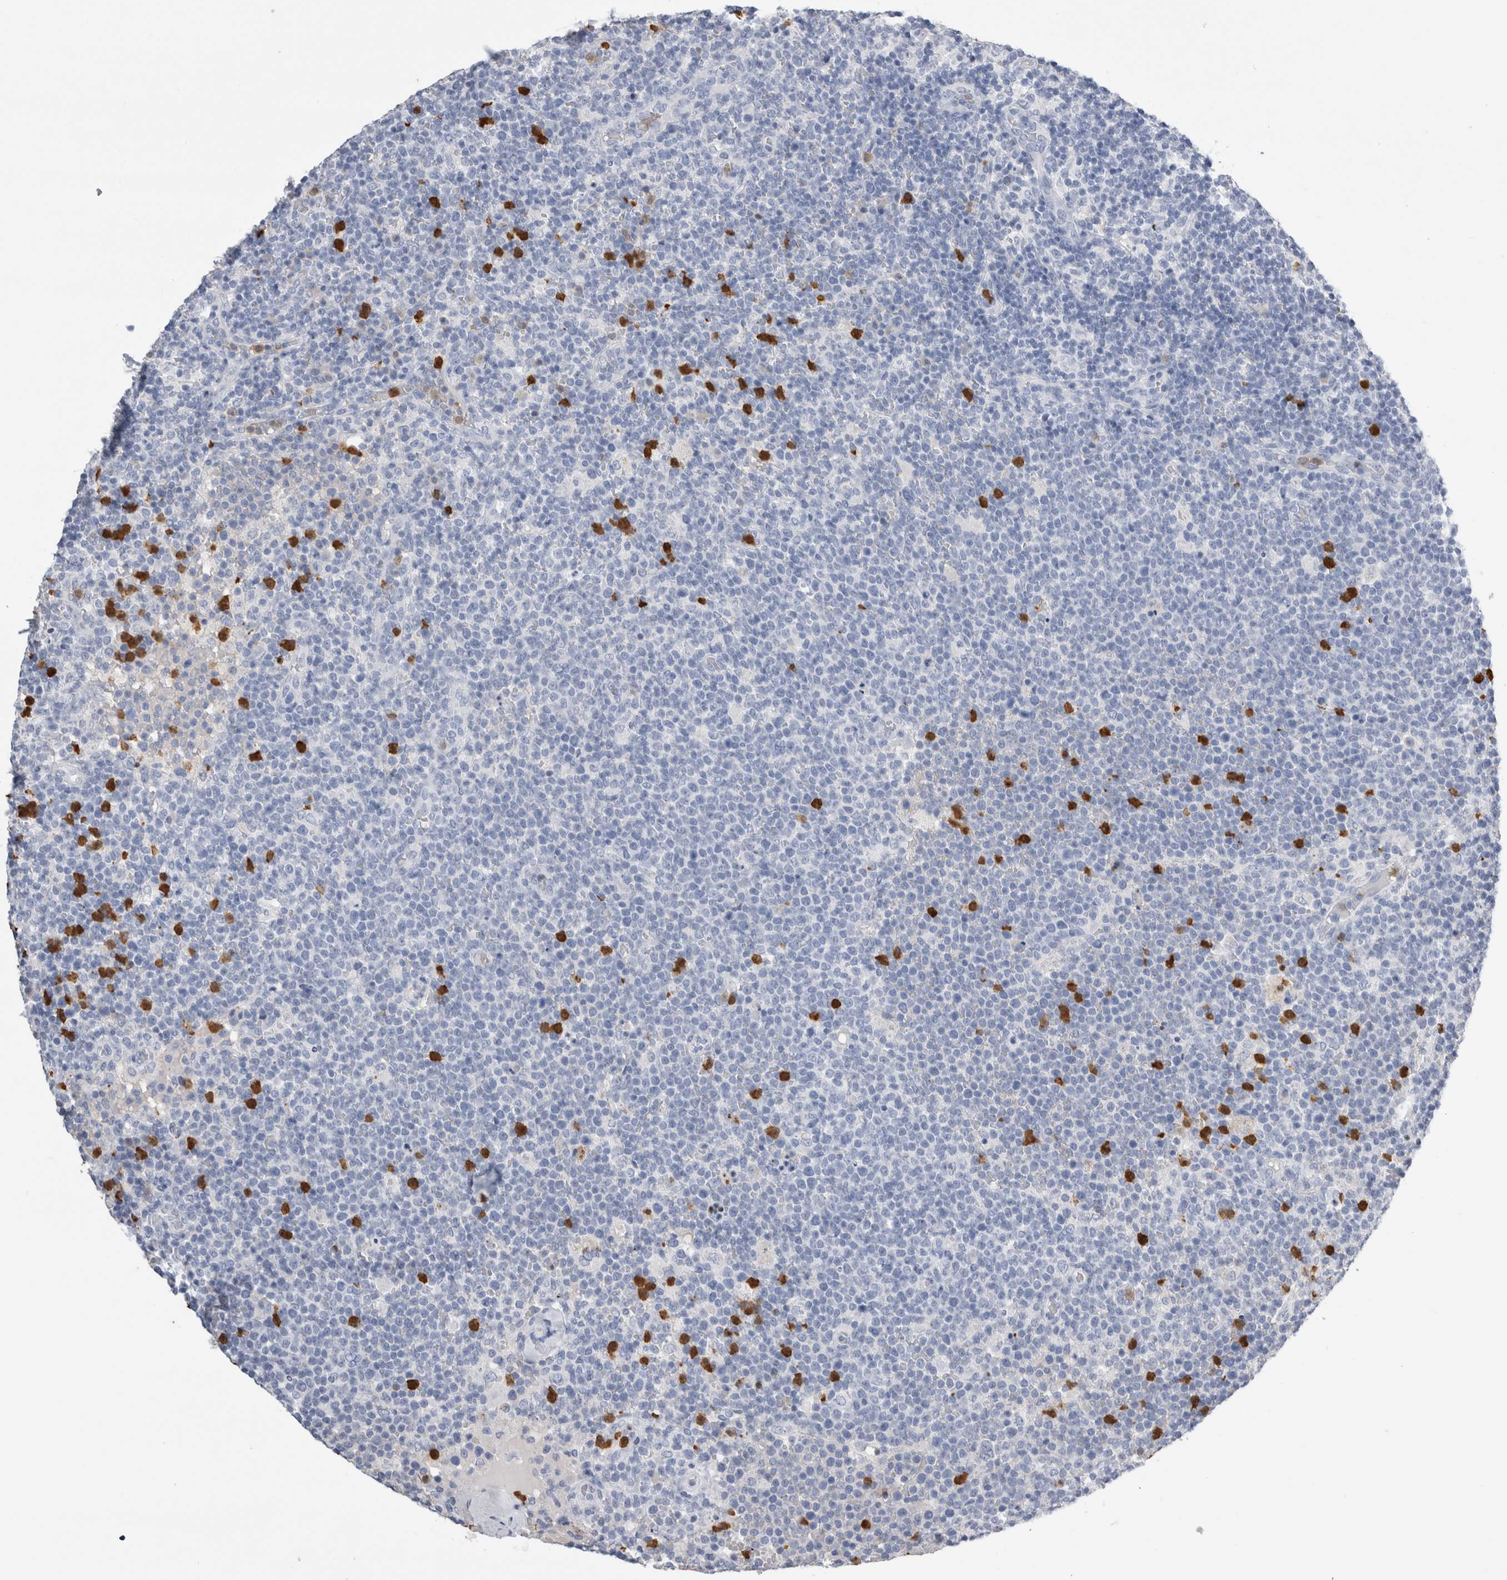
{"staining": {"intensity": "negative", "quantity": "none", "location": "none"}, "tissue": "lymphoma", "cell_type": "Tumor cells", "image_type": "cancer", "snomed": [{"axis": "morphology", "description": "Malignant lymphoma, non-Hodgkin's type, High grade"}, {"axis": "topography", "description": "Lymph node"}], "caption": "DAB (3,3'-diaminobenzidine) immunohistochemical staining of lymphoma shows no significant staining in tumor cells.", "gene": "S100A12", "patient": {"sex": "male", "age": 61}}